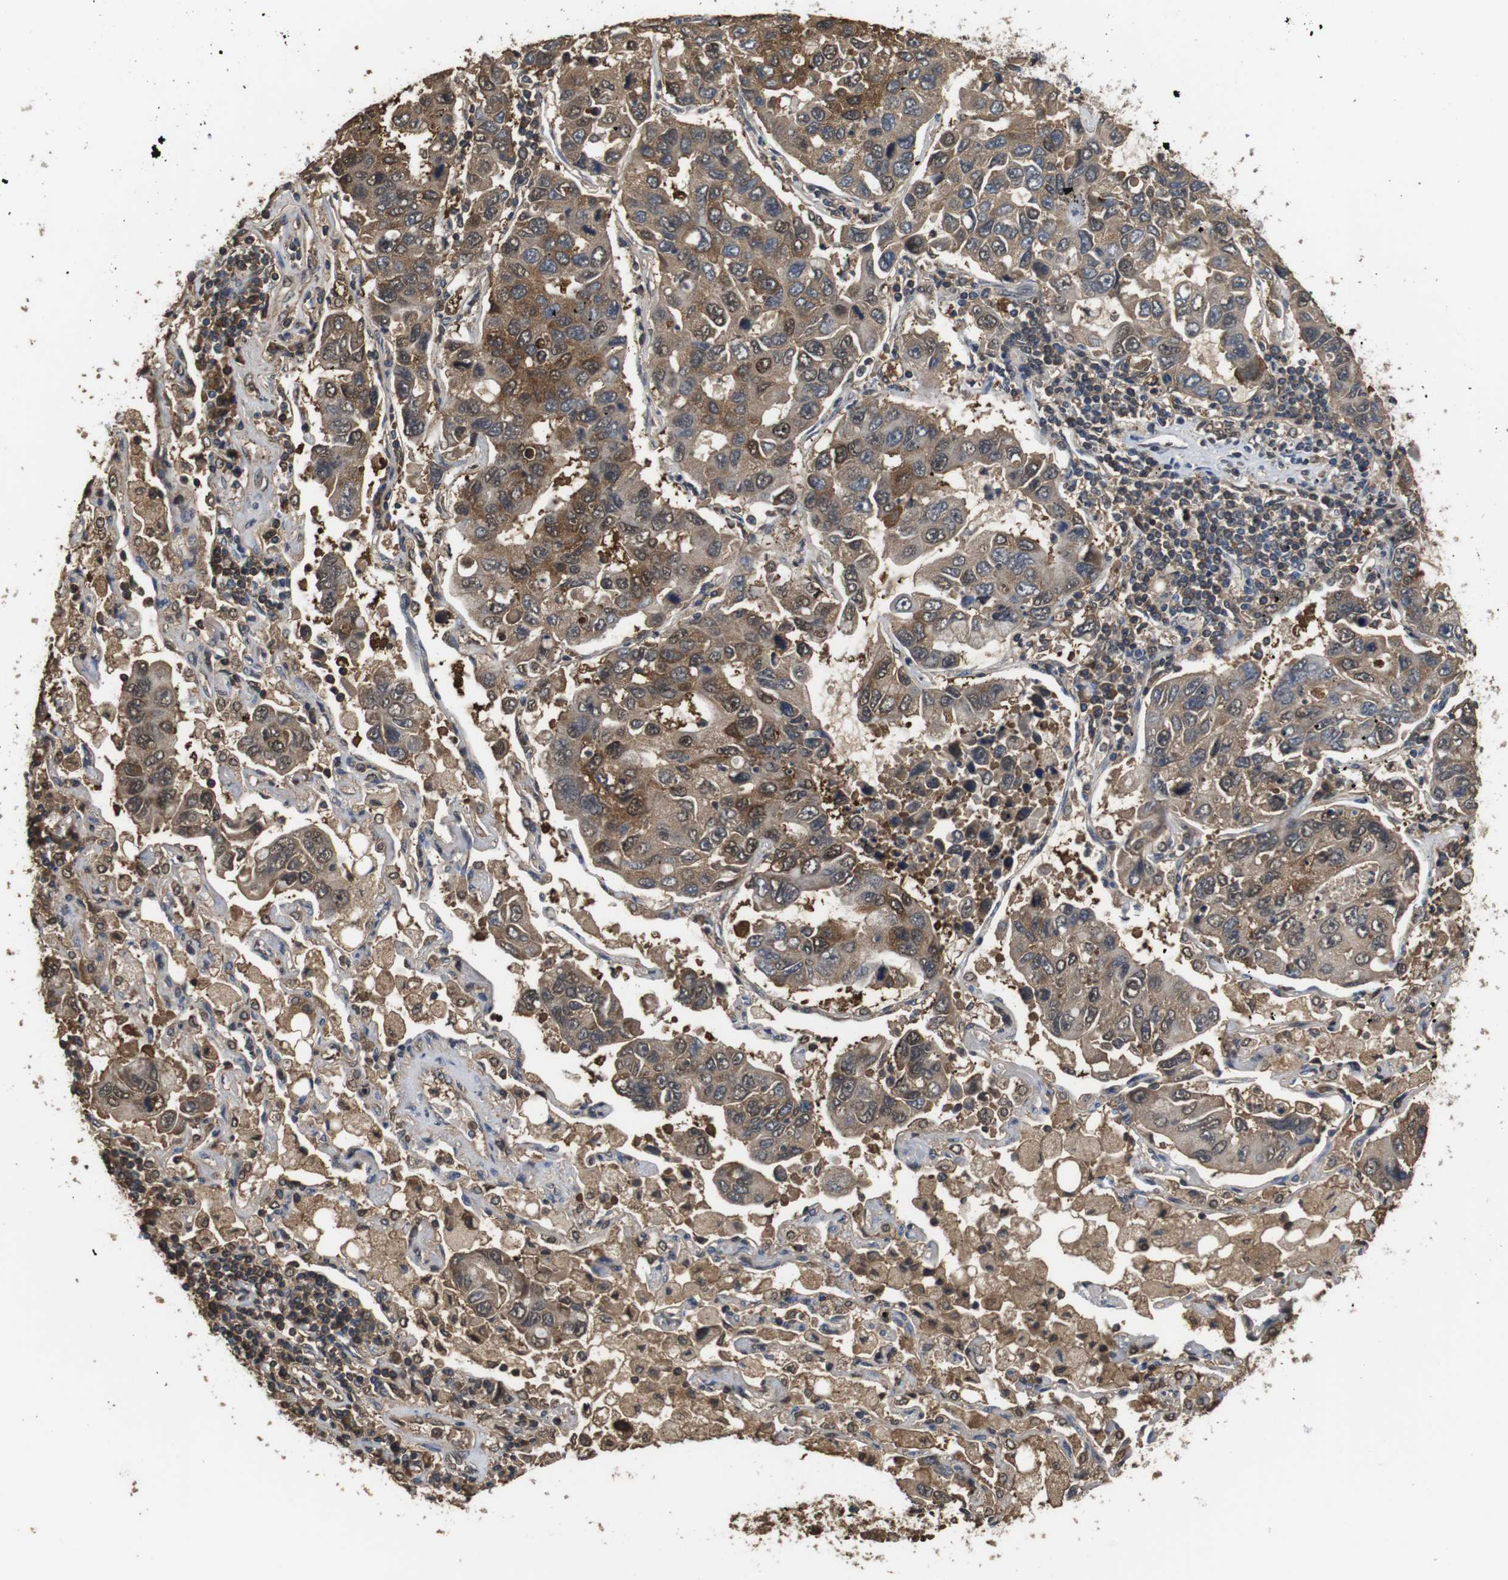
{"staining": {"intensity": "moderate", "quantity": ">75%", "location": "cytoplasmic/membranous,nuclear"}, "tissue": "lung cancer", "cell_type": "Tumor cells", "image_type": "cancer", "snomed": [{"axis": "morphology", "description": "Adenocarcinoma, NOS"}, {"axis": "topography", "description": "Lung"}], "caption": "This is an image of immunohistochemistry staining of lung cancer, which shows moderate positivity in the cytoplasmic/membranous and nuclear of tumor cells.", "gene": "LDHA", "patient": {"sex": "male", "age": 64}}